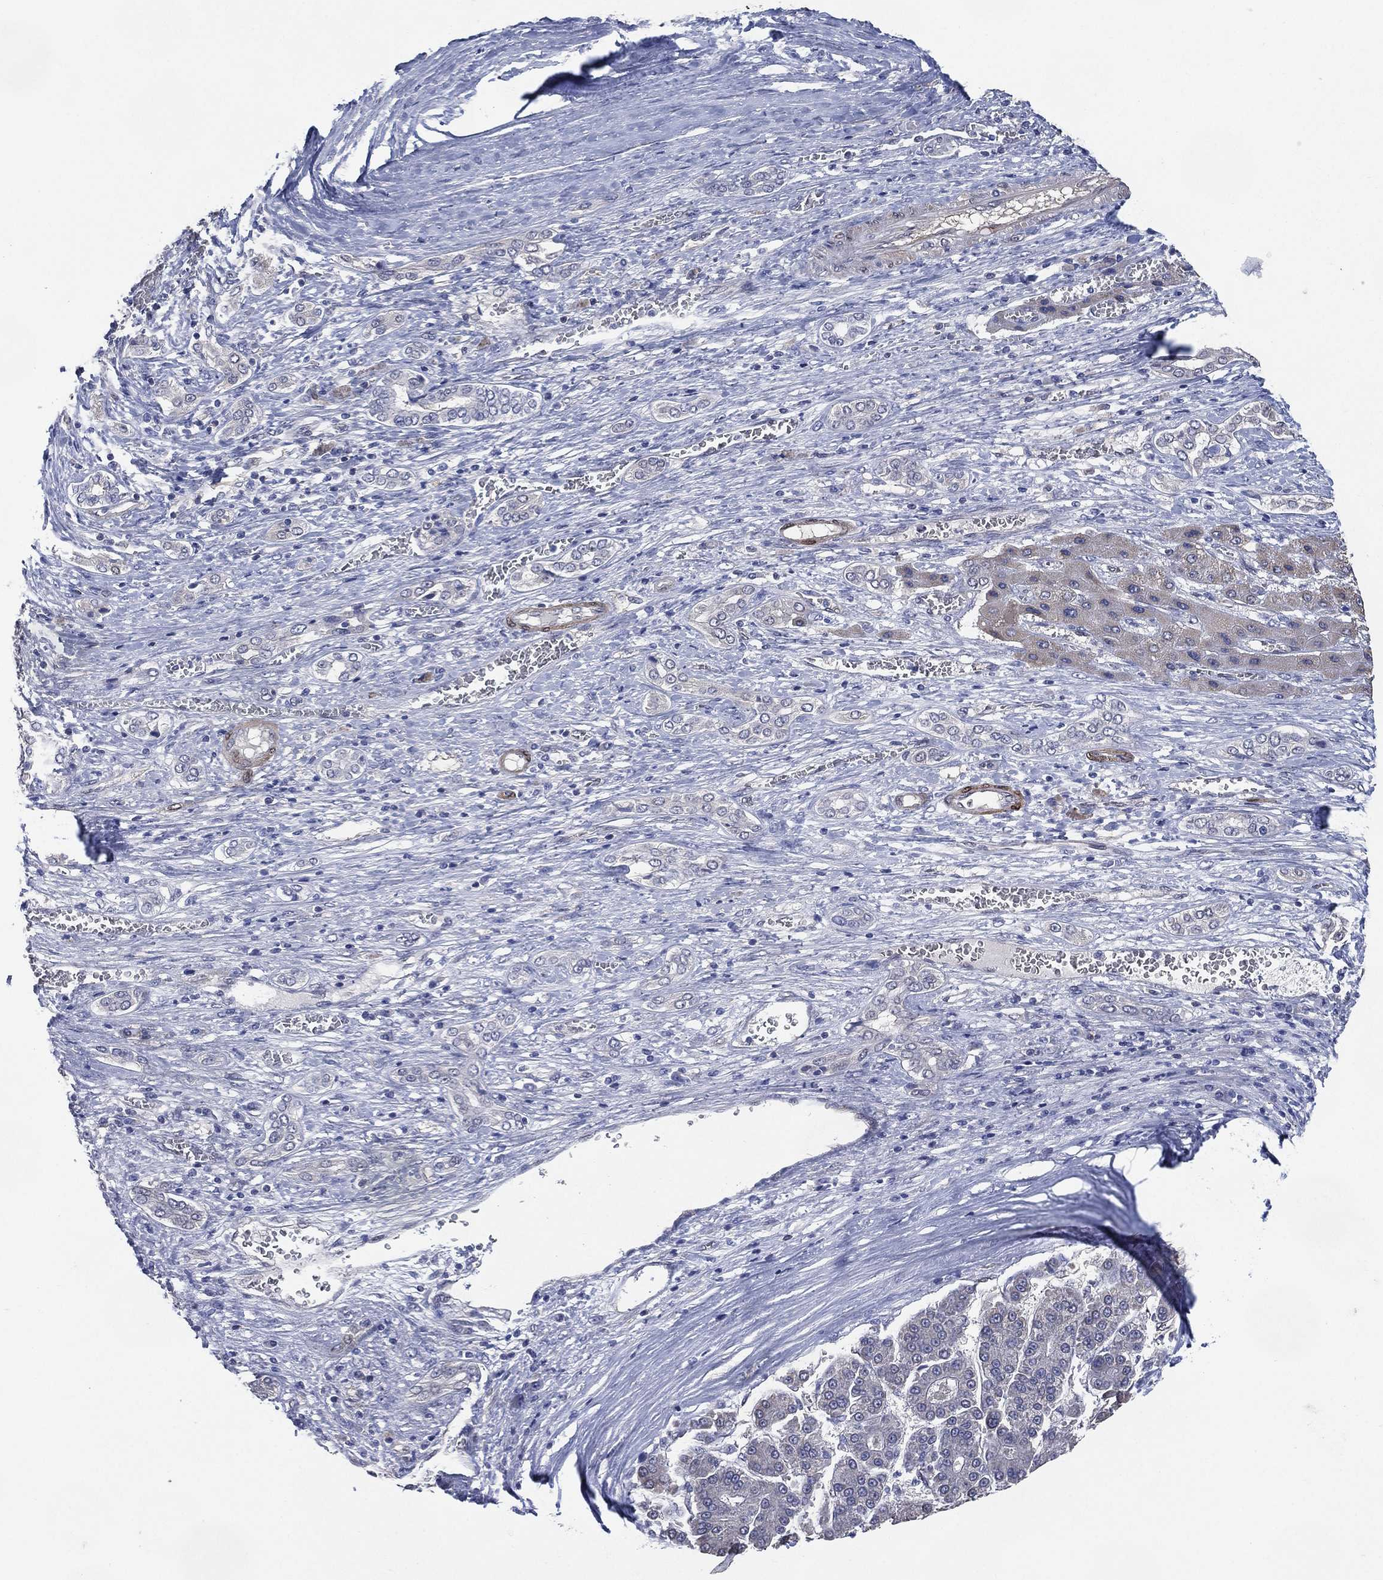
{"staining": {"intensity": "negative", "quantity": "none", "location": "none"}, "tissue": "liver cancer", "cell_type": "Tumor cells", "image_type": "cancer", "snomed": [{"axis": "morphology", "description": "Carcinoma, Hepatocellular, NOS"}, {"axis": "topography", "description": "Liver"}], "caption": "Immunohistochemistry of liver cancer reveals no positivity in tumor cells.", "gene": "AK1", "patient": {"sex": "male", "age": 70}}